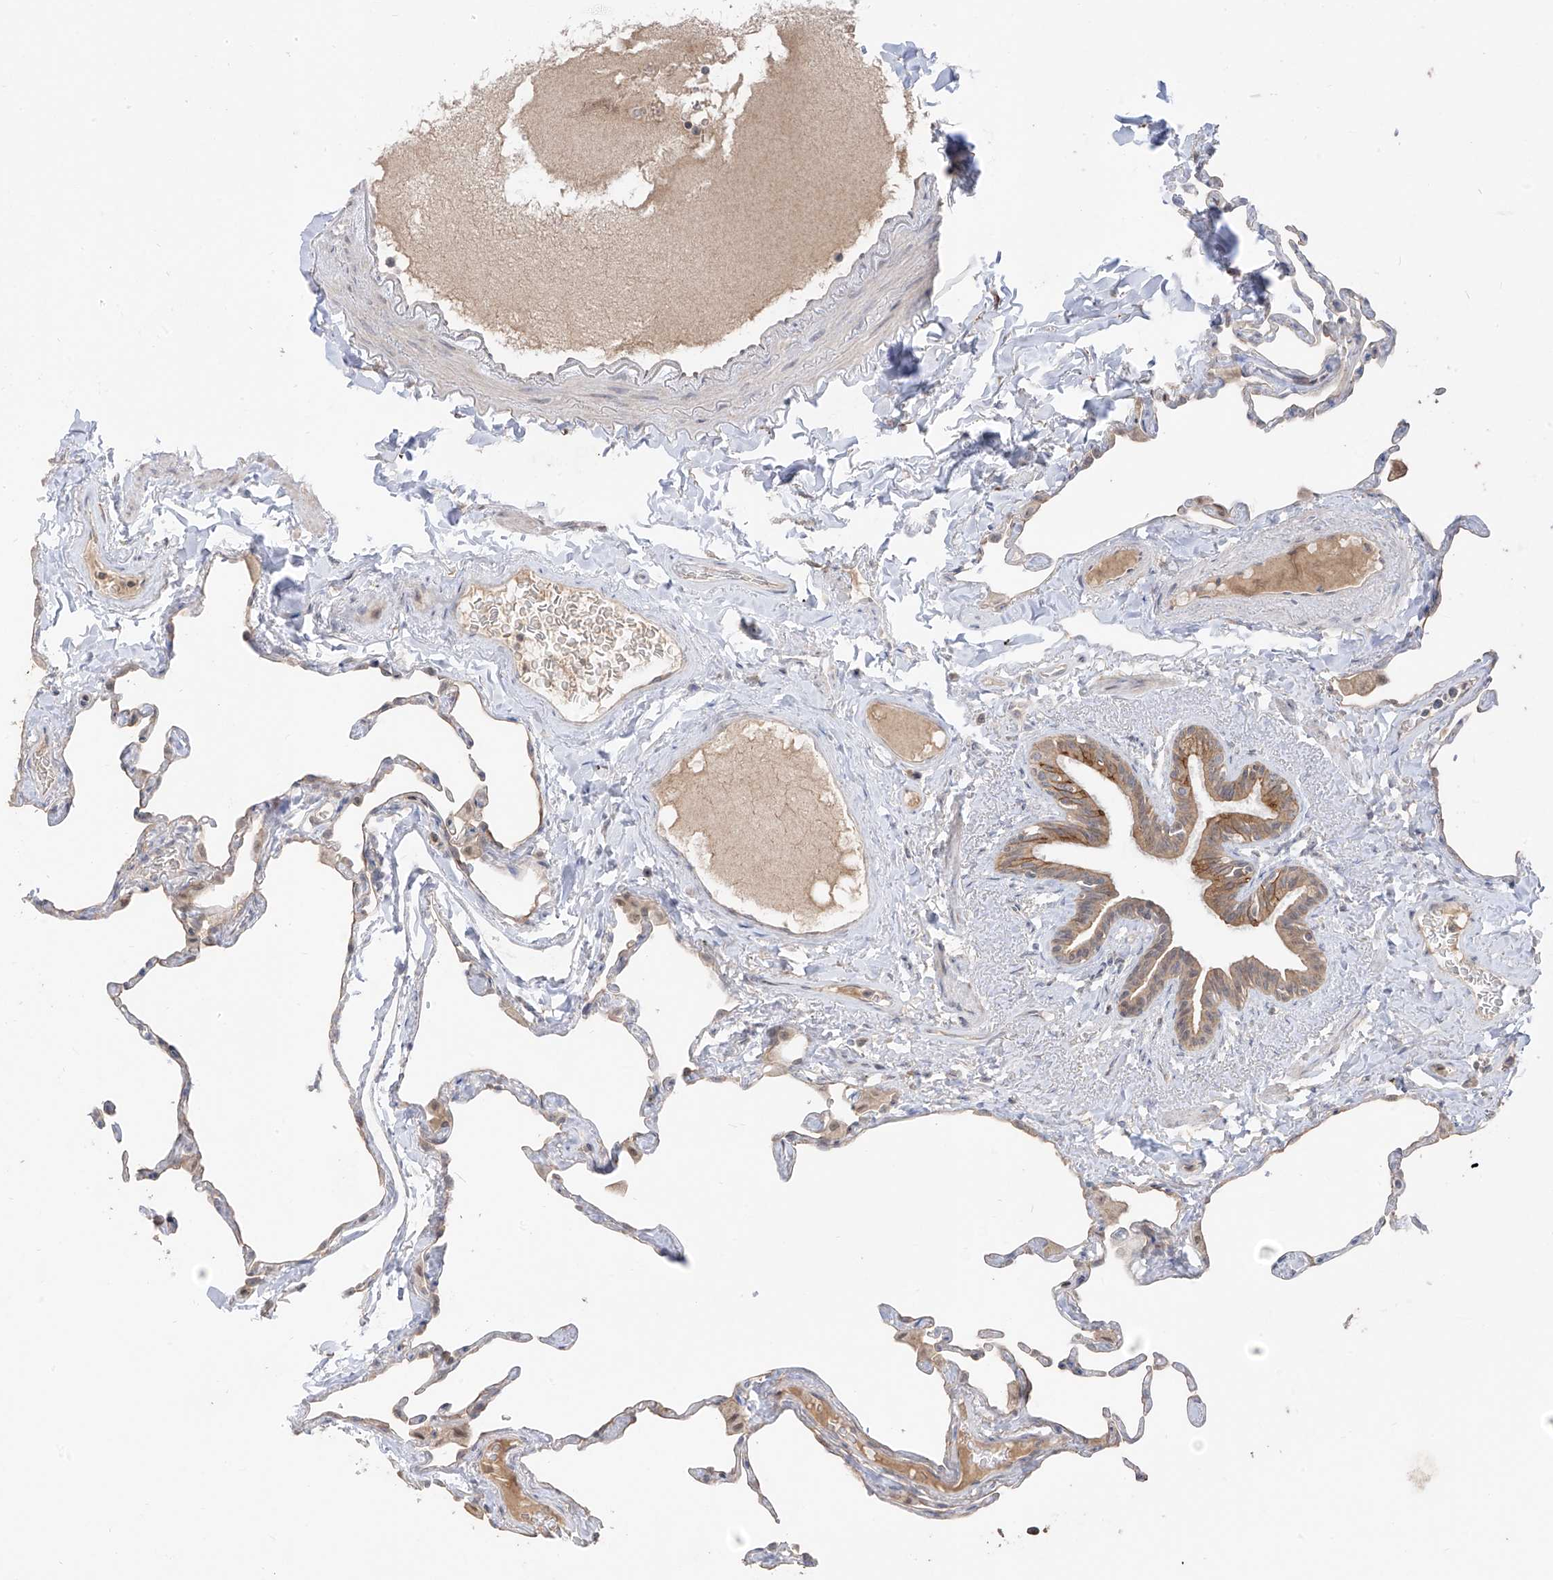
{"staining": {"intensity": "weak", "quantity": "<25%", "location": "cytoplasmic/membranous"}, "tissue": "lung", "cell_type": "Alveolar cells", "image_type": "normal", "snomed": [{"axis": "morphology", "description": "Normal tissue, NOS"}, {"axis": "topography", "description": "Lung"}], "caption": "The photomicrograph exhibits no staining of alveolar cells in unremarkable lung. (IHC, brightfield microscopy, high magnification).", "gene": "COLGALT2", "patient": {"sex": "male", "age": 65}}